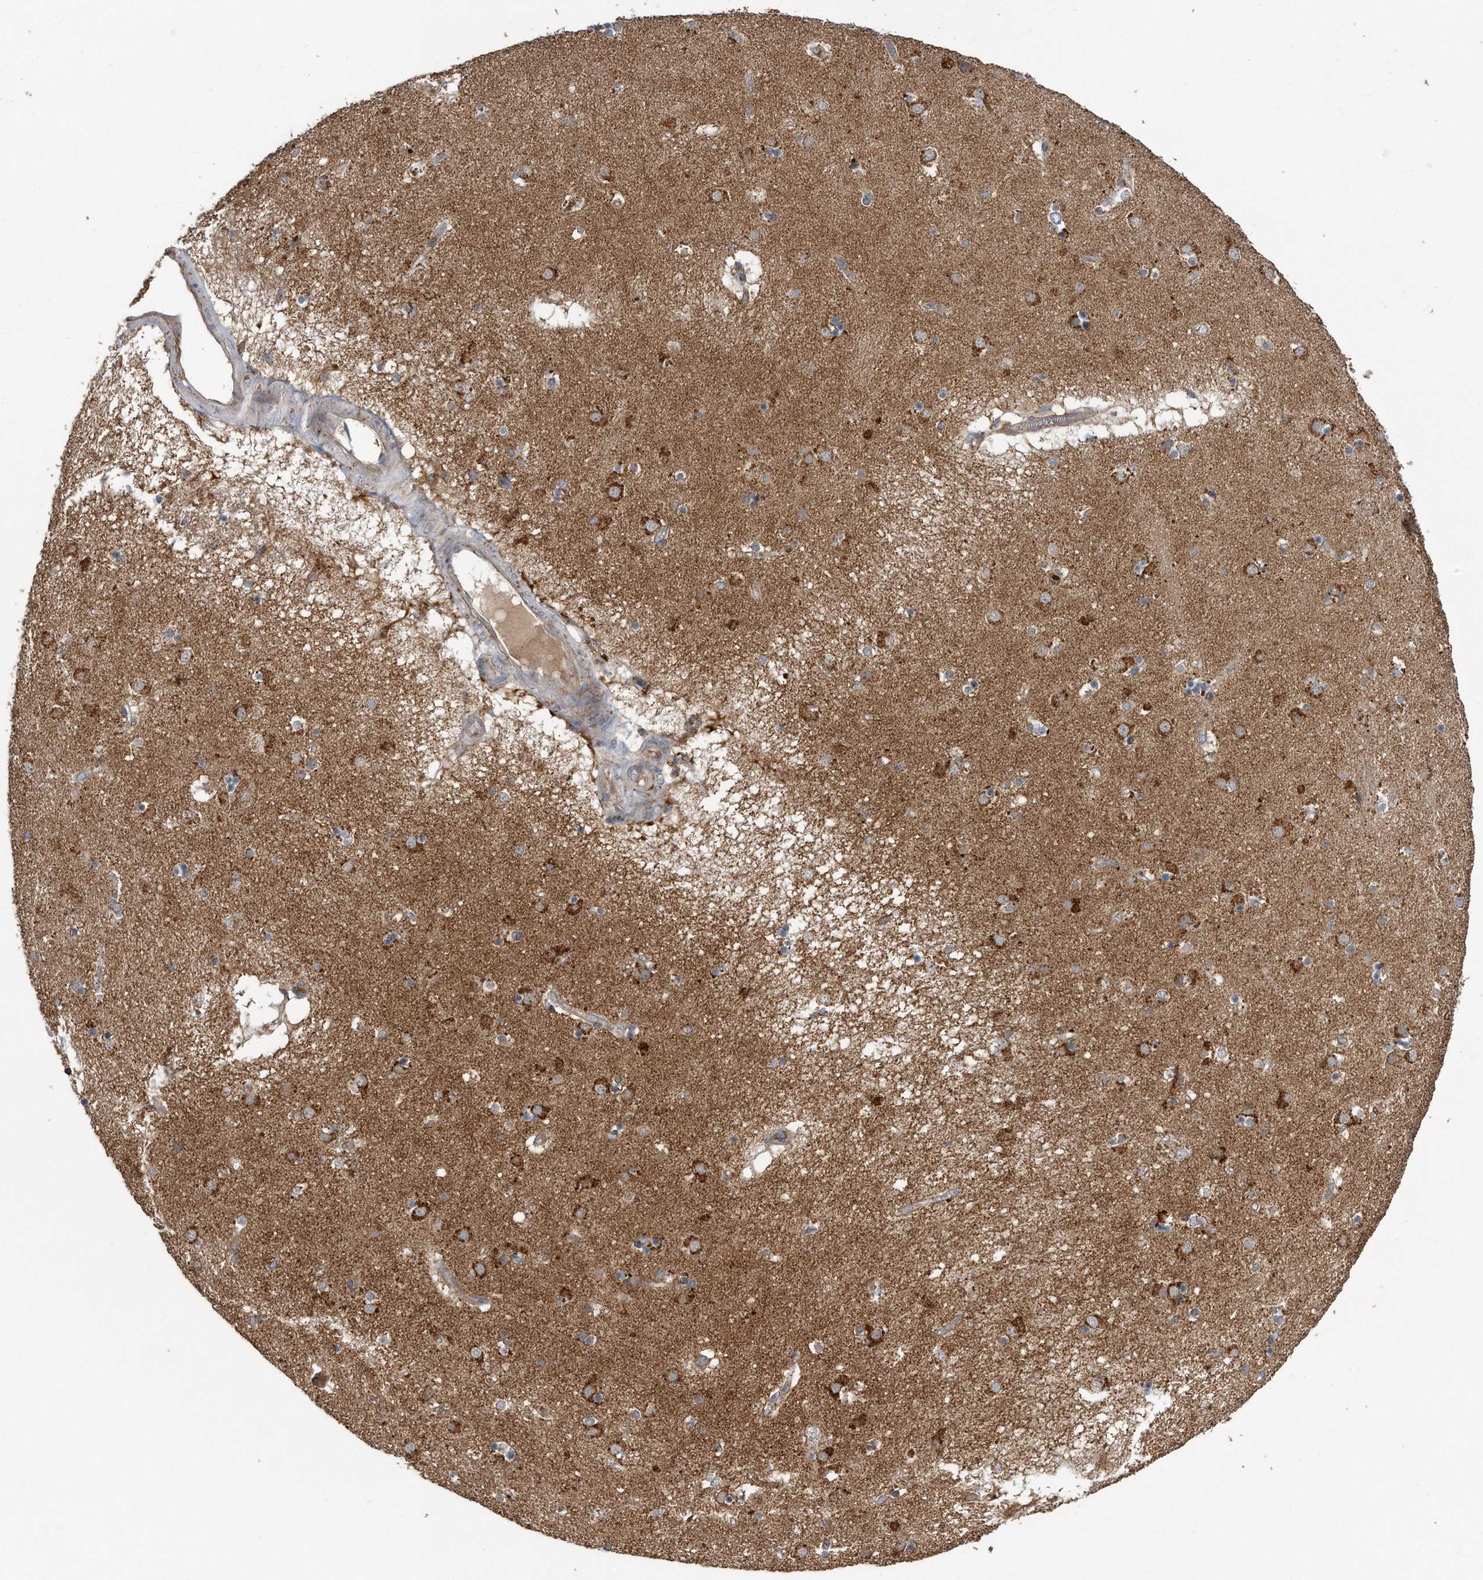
{"staining": {"intensity": "moderate", "quantity": "<25%", "location": "cytoplasmic/membranous"}, "tissue": "caudate", "cell_type": "Glial cells", "image_type": "normal", "snomed": [{"axis": "morphology", "description": "Normal tissue, NOS"}, {"axis": "topography", "description": "Lateral ventricle wall"}], "caption": "High-power microscopy captured an immunohistochemistry (IHC) image of normal caudate, revealing moderate cytoplasmic/membranous positivity in approximately <25% of glial cells. The staining is performed using DAB brown chromogen to label protein expression. The nuclei are counter-stained blue using hematoxylin.", "gene": "LYRM4", "patient": {"sex": "male", "age": 70}}